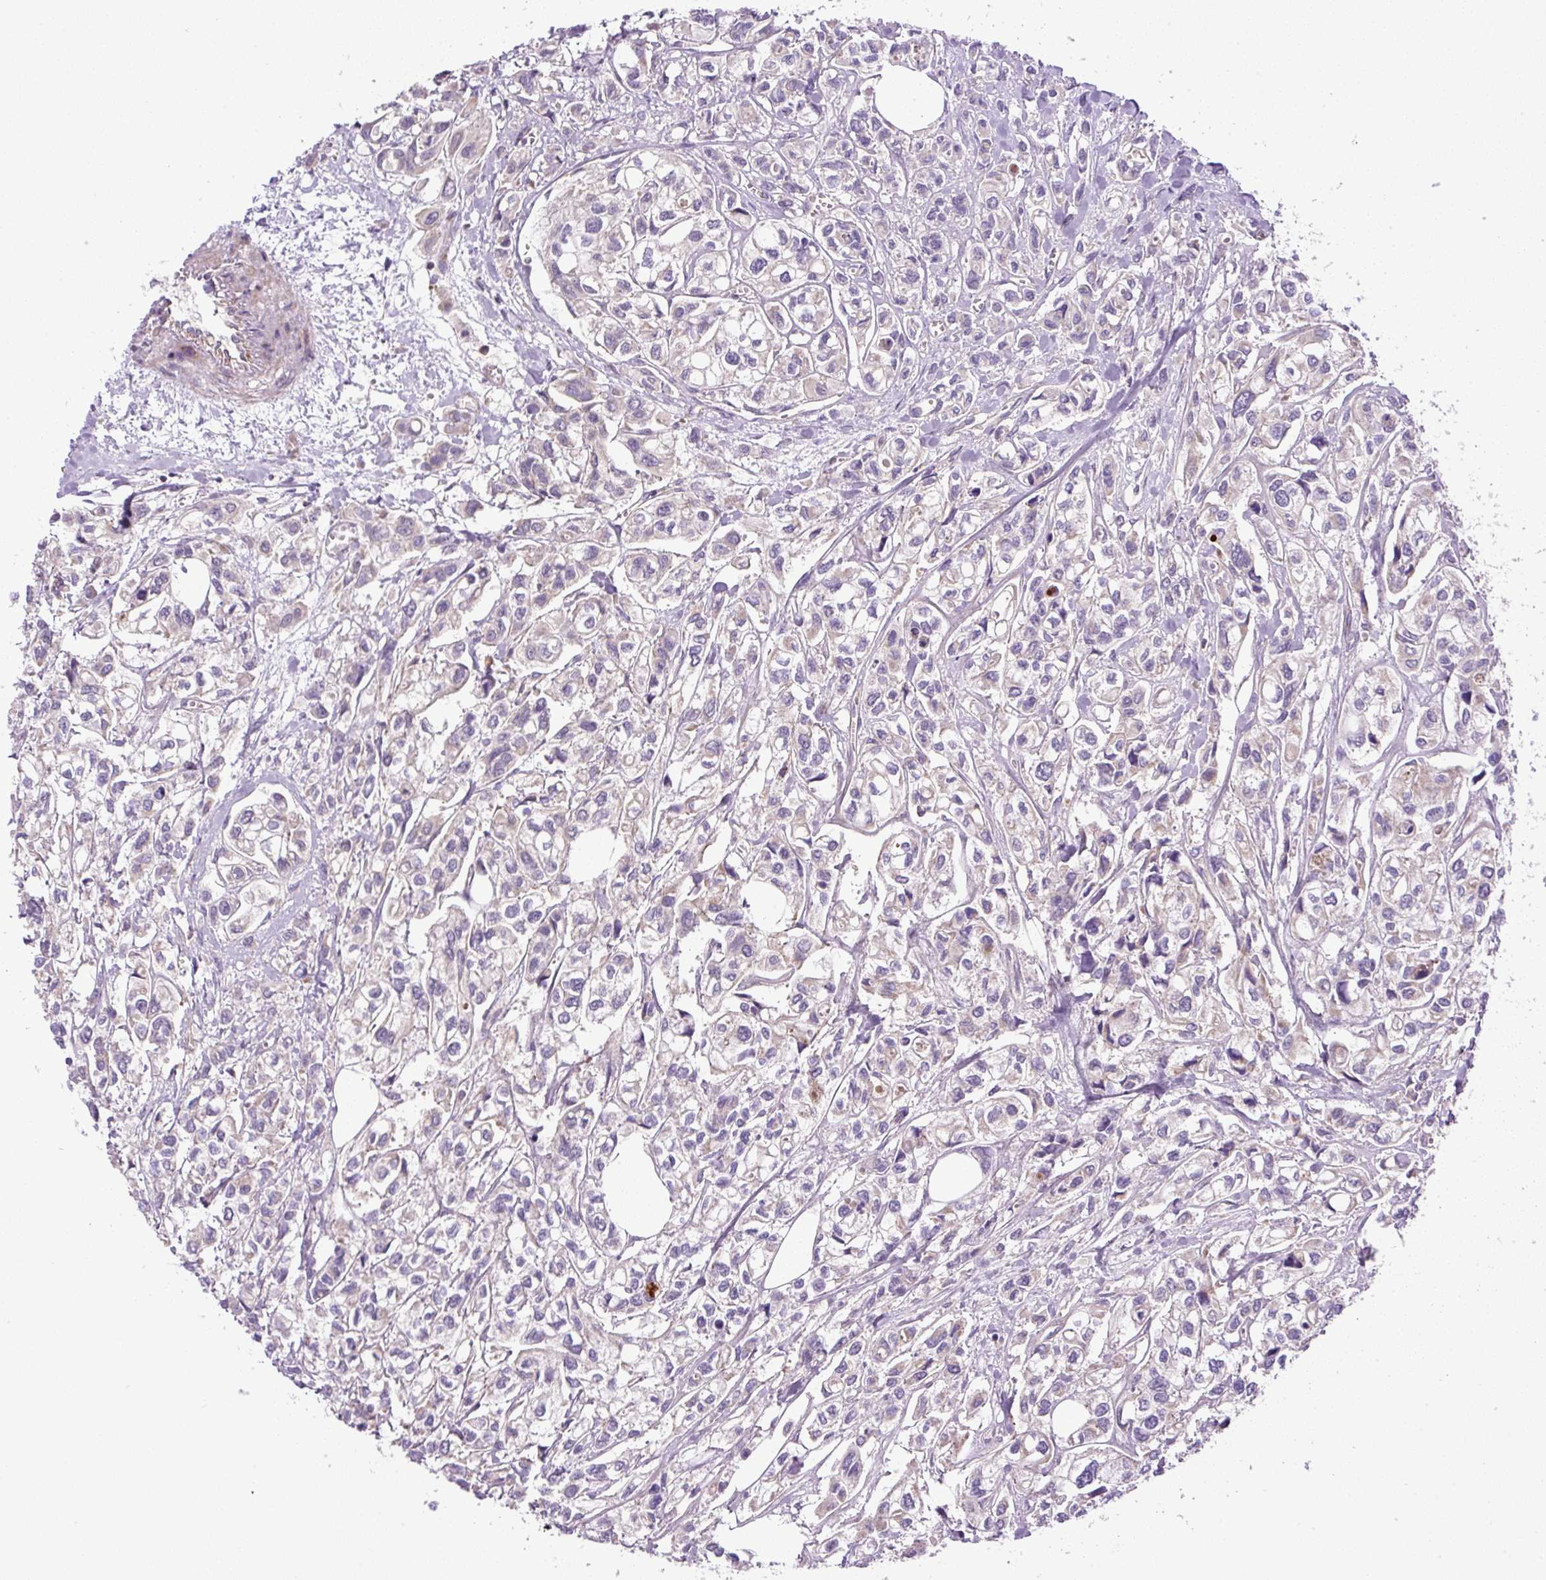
{"staining": {"intensity": "negative", "quantity": "none", "location": "none"}, "tissue": "urothelial cancer", "cell_type": "Tumor cells", "image_type": "cancer", "snomed": [{"axis": "morphology", "description": "Urothelial carcinoma, High grade"}, {"axis": "topography", "description": "Urinary bladder"}], "caption": "DAB immunohistochemical staining of human urothelial cancer displays no significant staining in tumor cells.", "gene": "ZNF547", "patient": {"sex": "male", "age": 67}}